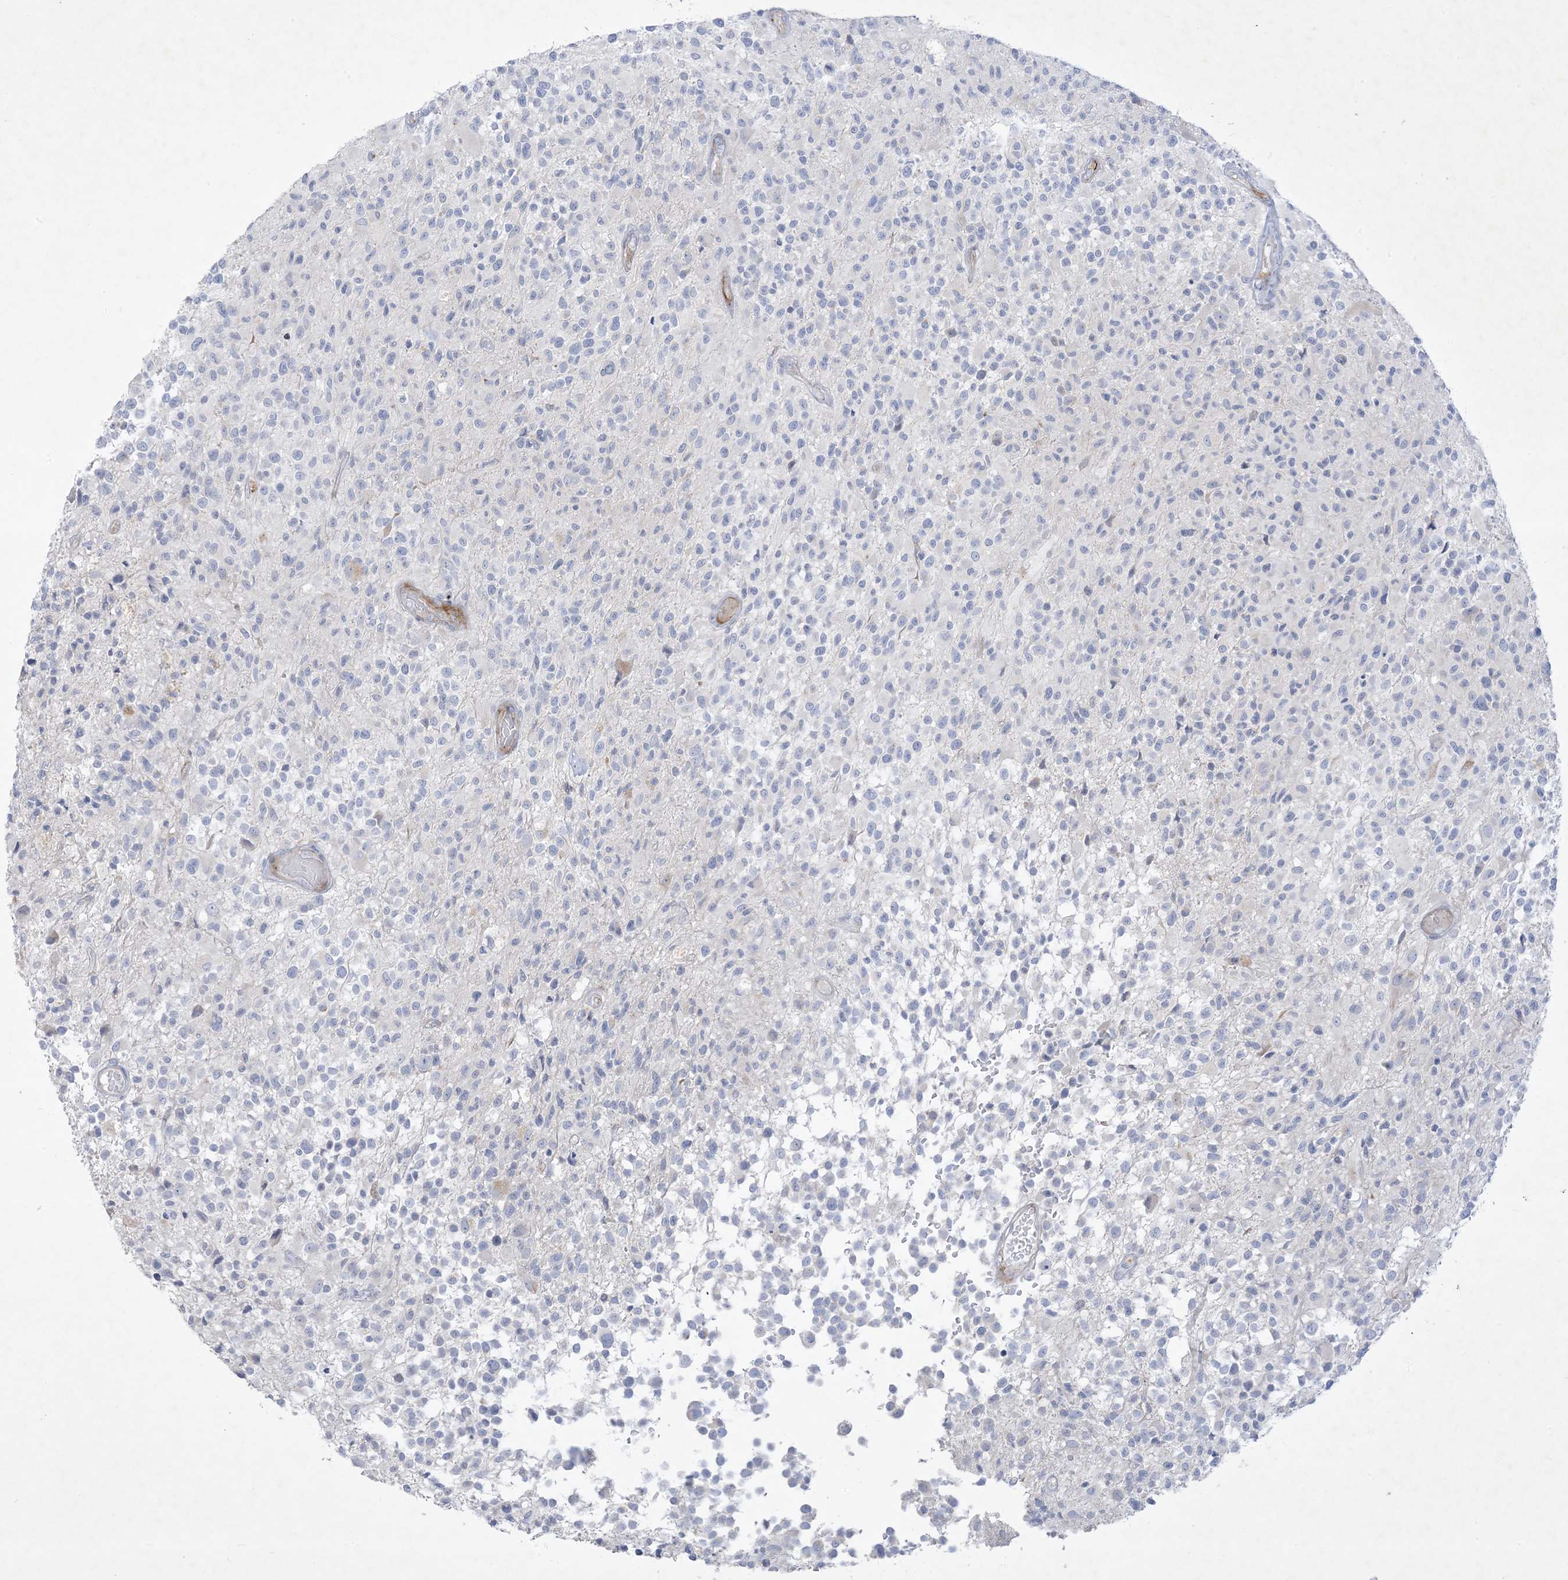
{"staining": {"intensity": "negative", "quantity": "none", "location": "none"}, "tissue": "glioma", "cell_type": "Tumor cells", "image_type": "cancer", "snomed": [{"axis": "morphology", "description": "Glioma, malignant, High grade"}, {"axis": "morphology", "description": "Glioblastoma, NOS"}, {"axis": "topography", "description": "Brain"}], "caption": "Histopathology image shows no protein staining in tumor cells of glioma tissue.", "gene": "B3GNT7", "patient": {"sex": "male", "age": 60}}